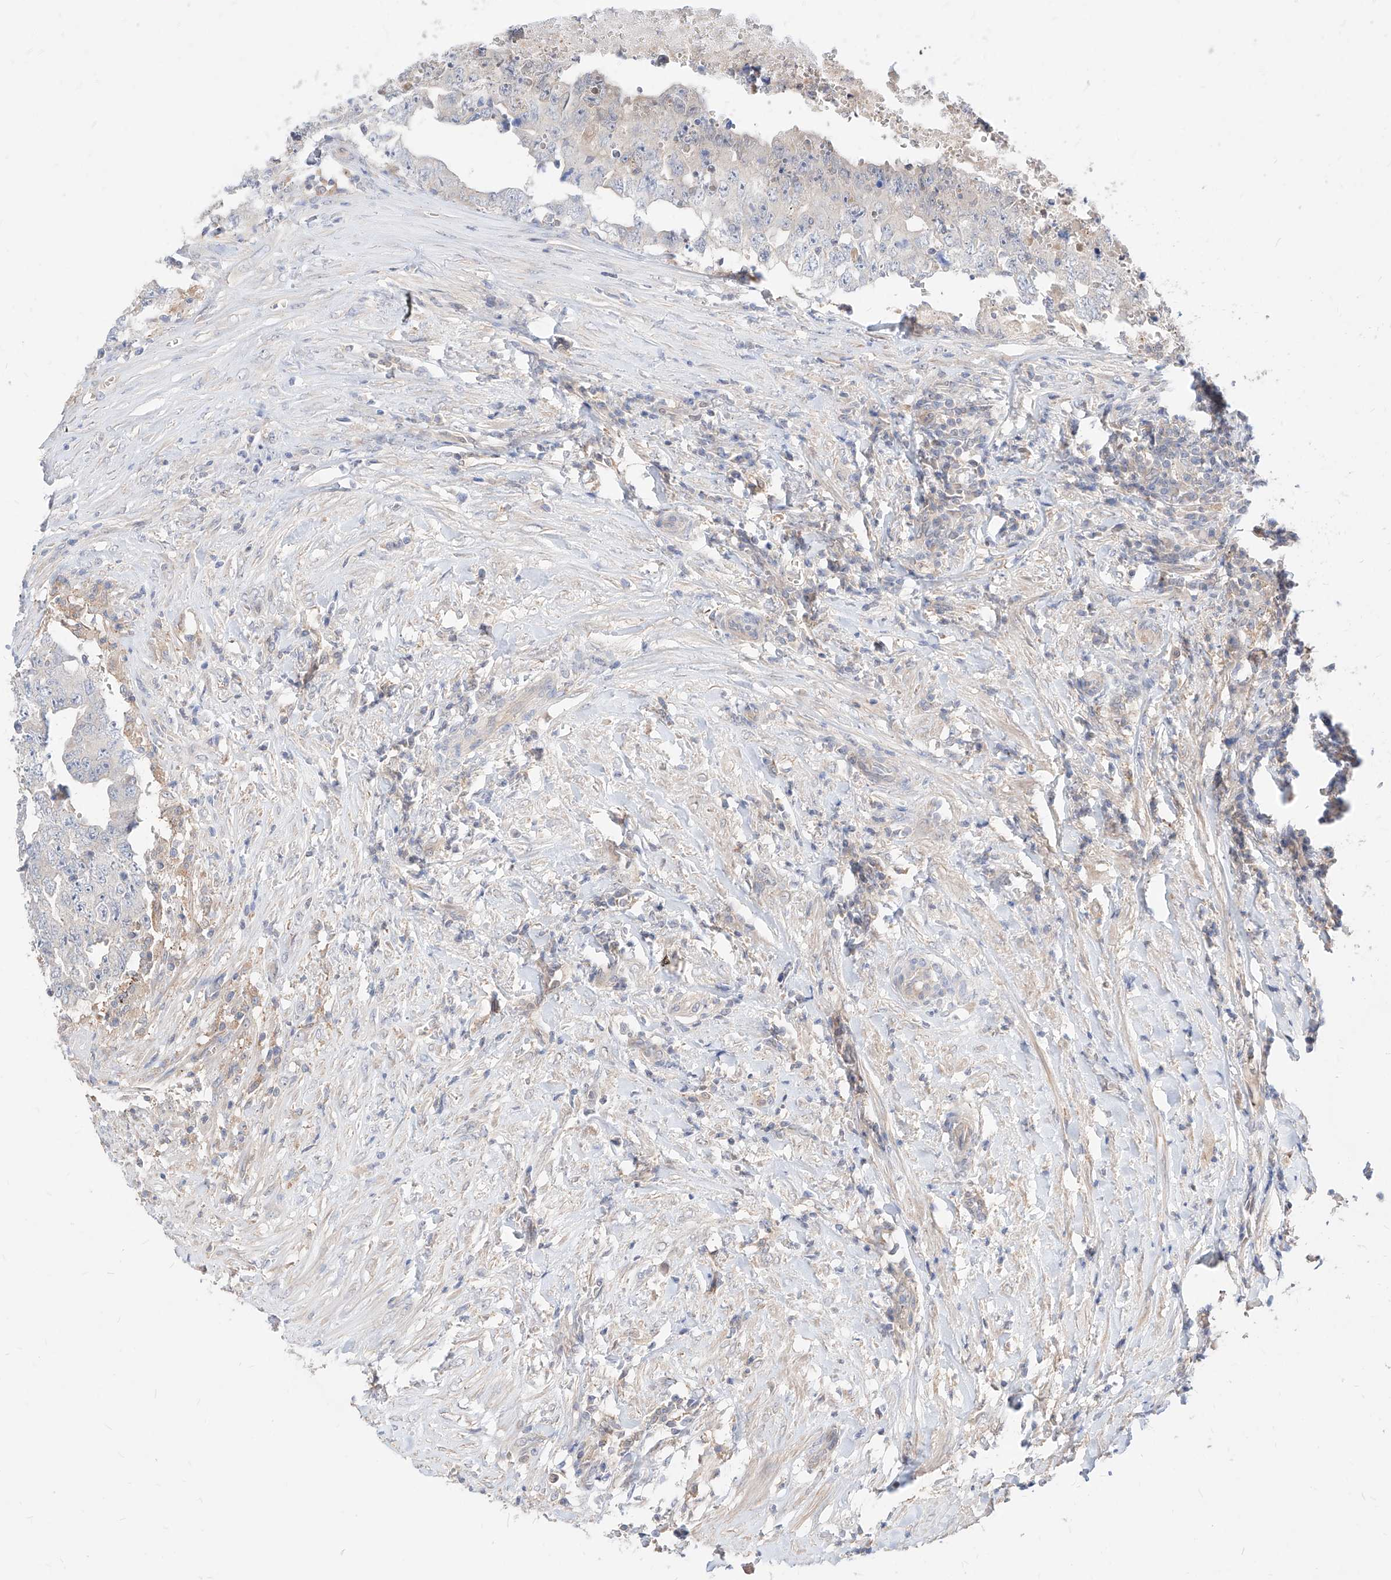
{"staining": {"intensity": "negative", "quantity": "none", "location": "none"}, "tissue": "testis cancer", "cell_type": "Tumor cells", "image_type": "cancer", "snomed": [{"axis": "morphology", "description": "Carcinoma, Embryonal, NOS"}, {"axis": "topography", "description": "Testis"}], "caption": "High power microscopy image of an immunohistochemistry (IHC) histopathology image of testis cancer, revealing no significant expression in tumor cells.", "gene": "TSNAX", "patient": {"sex": "male", "age": 26}}